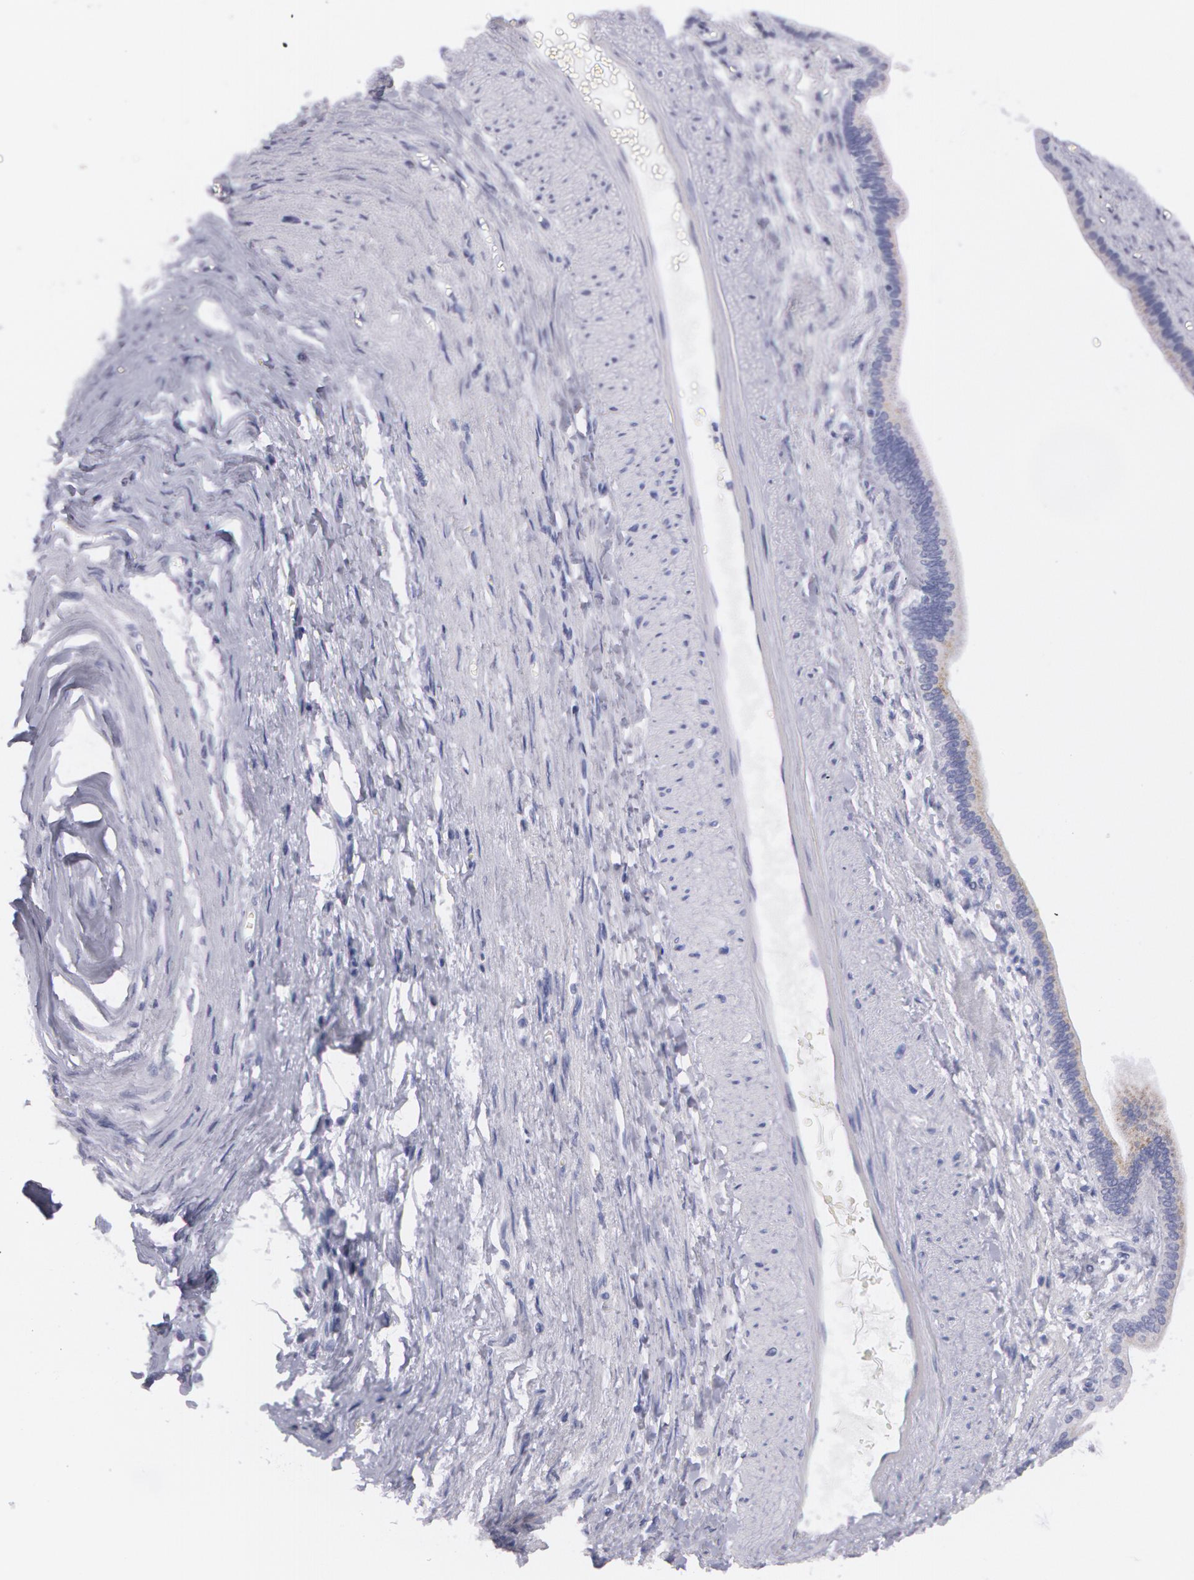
{"staining": {"intensity": "negative", "quantity": "none", "location": "none"}, "tissue": "liver cancer", "cell_type": "Tumor cells", "image_type": "cancer", "snomed": [{"axis": "morphology", "description": "Cholangiocarcinoma"}, {"axis": "topography", "description": "Liver"}], "caption": "Immunohistochemistry micrograph of liver cholangiocarcinoma stained for a protein (brown), which reveals no expression in tumor cells.", "gene": "AMACR", "patient": {"sex": "female", "age": 79}}